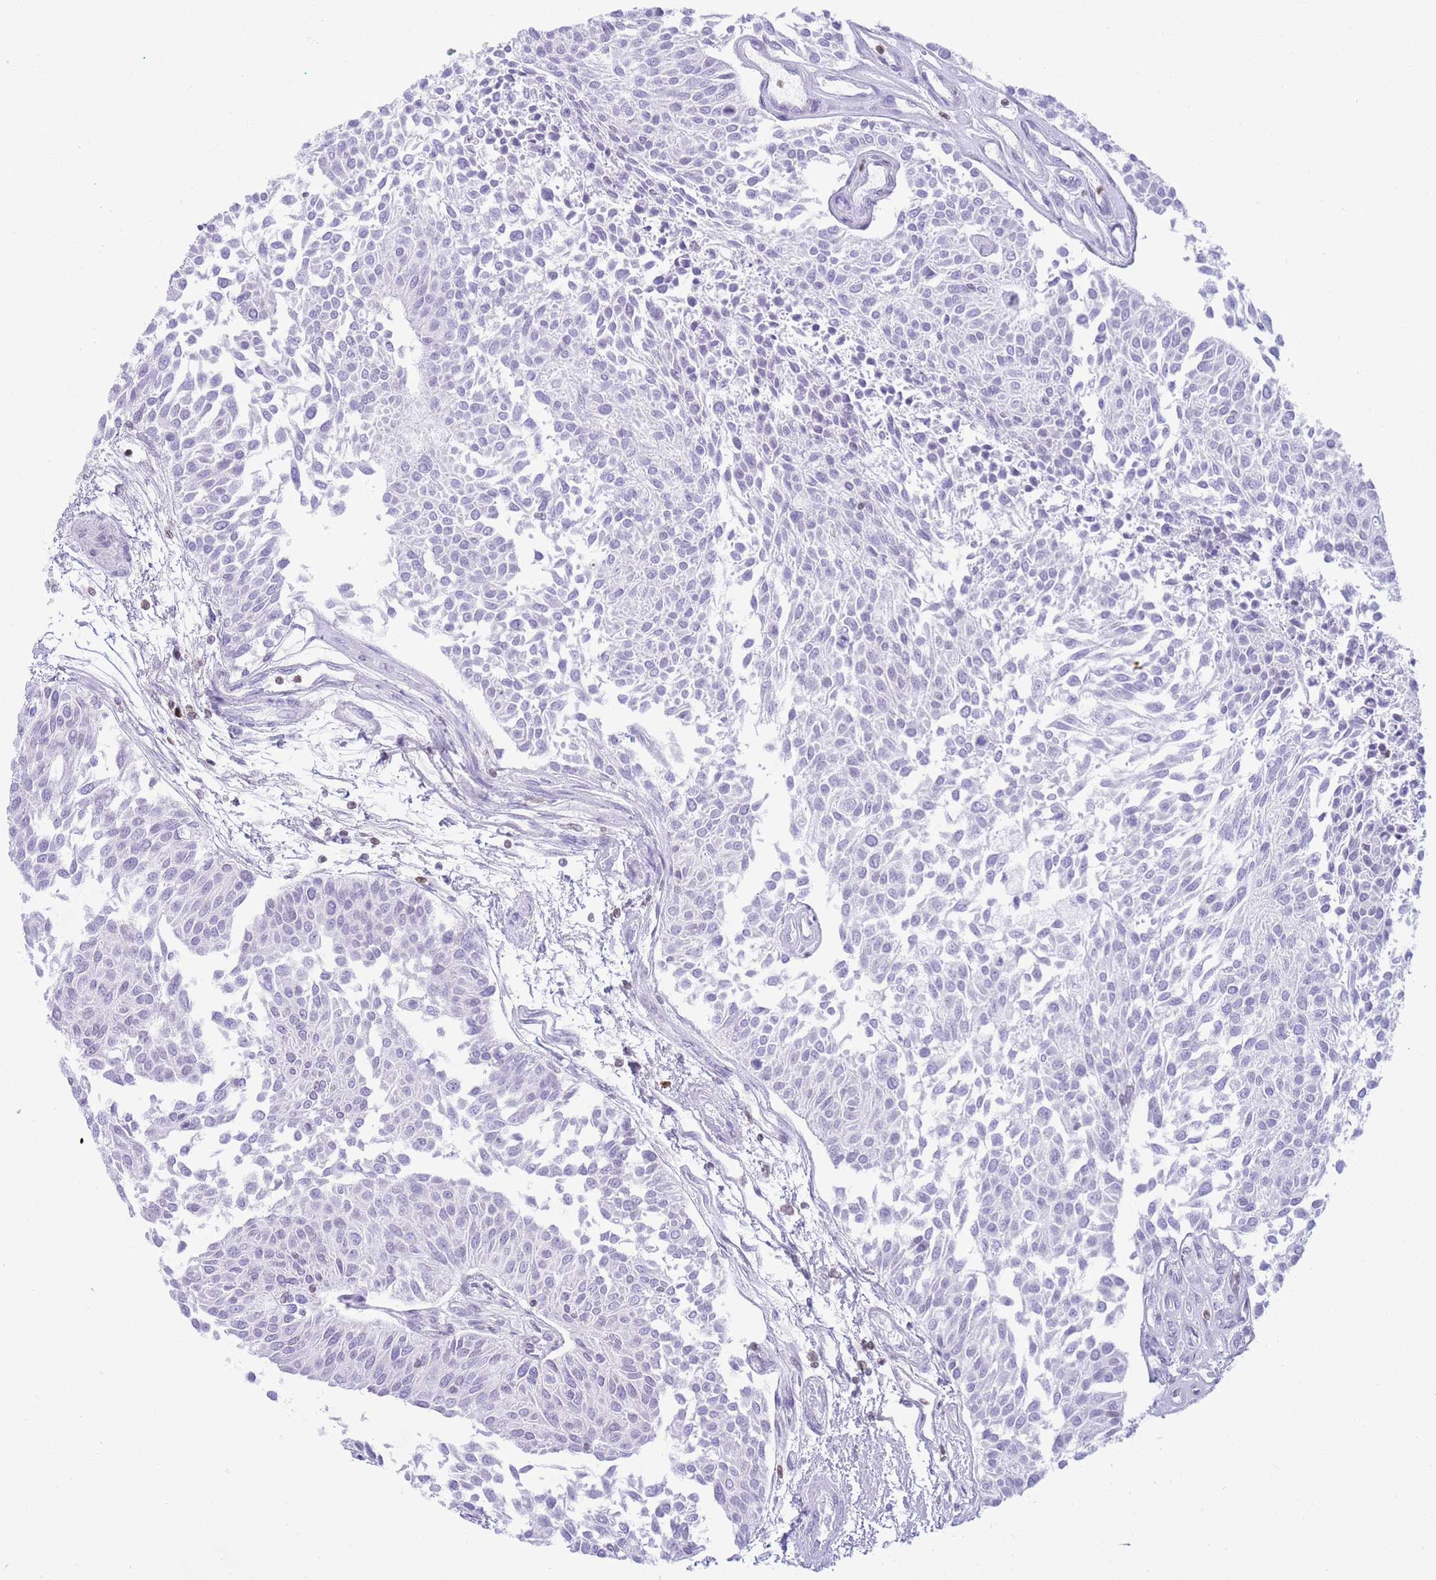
{"staining": {"intensity": "negative", "quantity": "none", "location": "none"}, "tissue": "urothelial cancer", "cell_type": "Tumor cells", "image_type": "cancer", "snomed": [{"axis": "morphology", "description": "Urothelial carcinoma, NOS"}, {"axis": "topography", "description": "Urinary bladder"}], "caption": "The histopathology image displays no significant staining in tumor cells of urothelial cancer.", "gene": "LBR", "patient": {"sex": "male", "age": 55}}